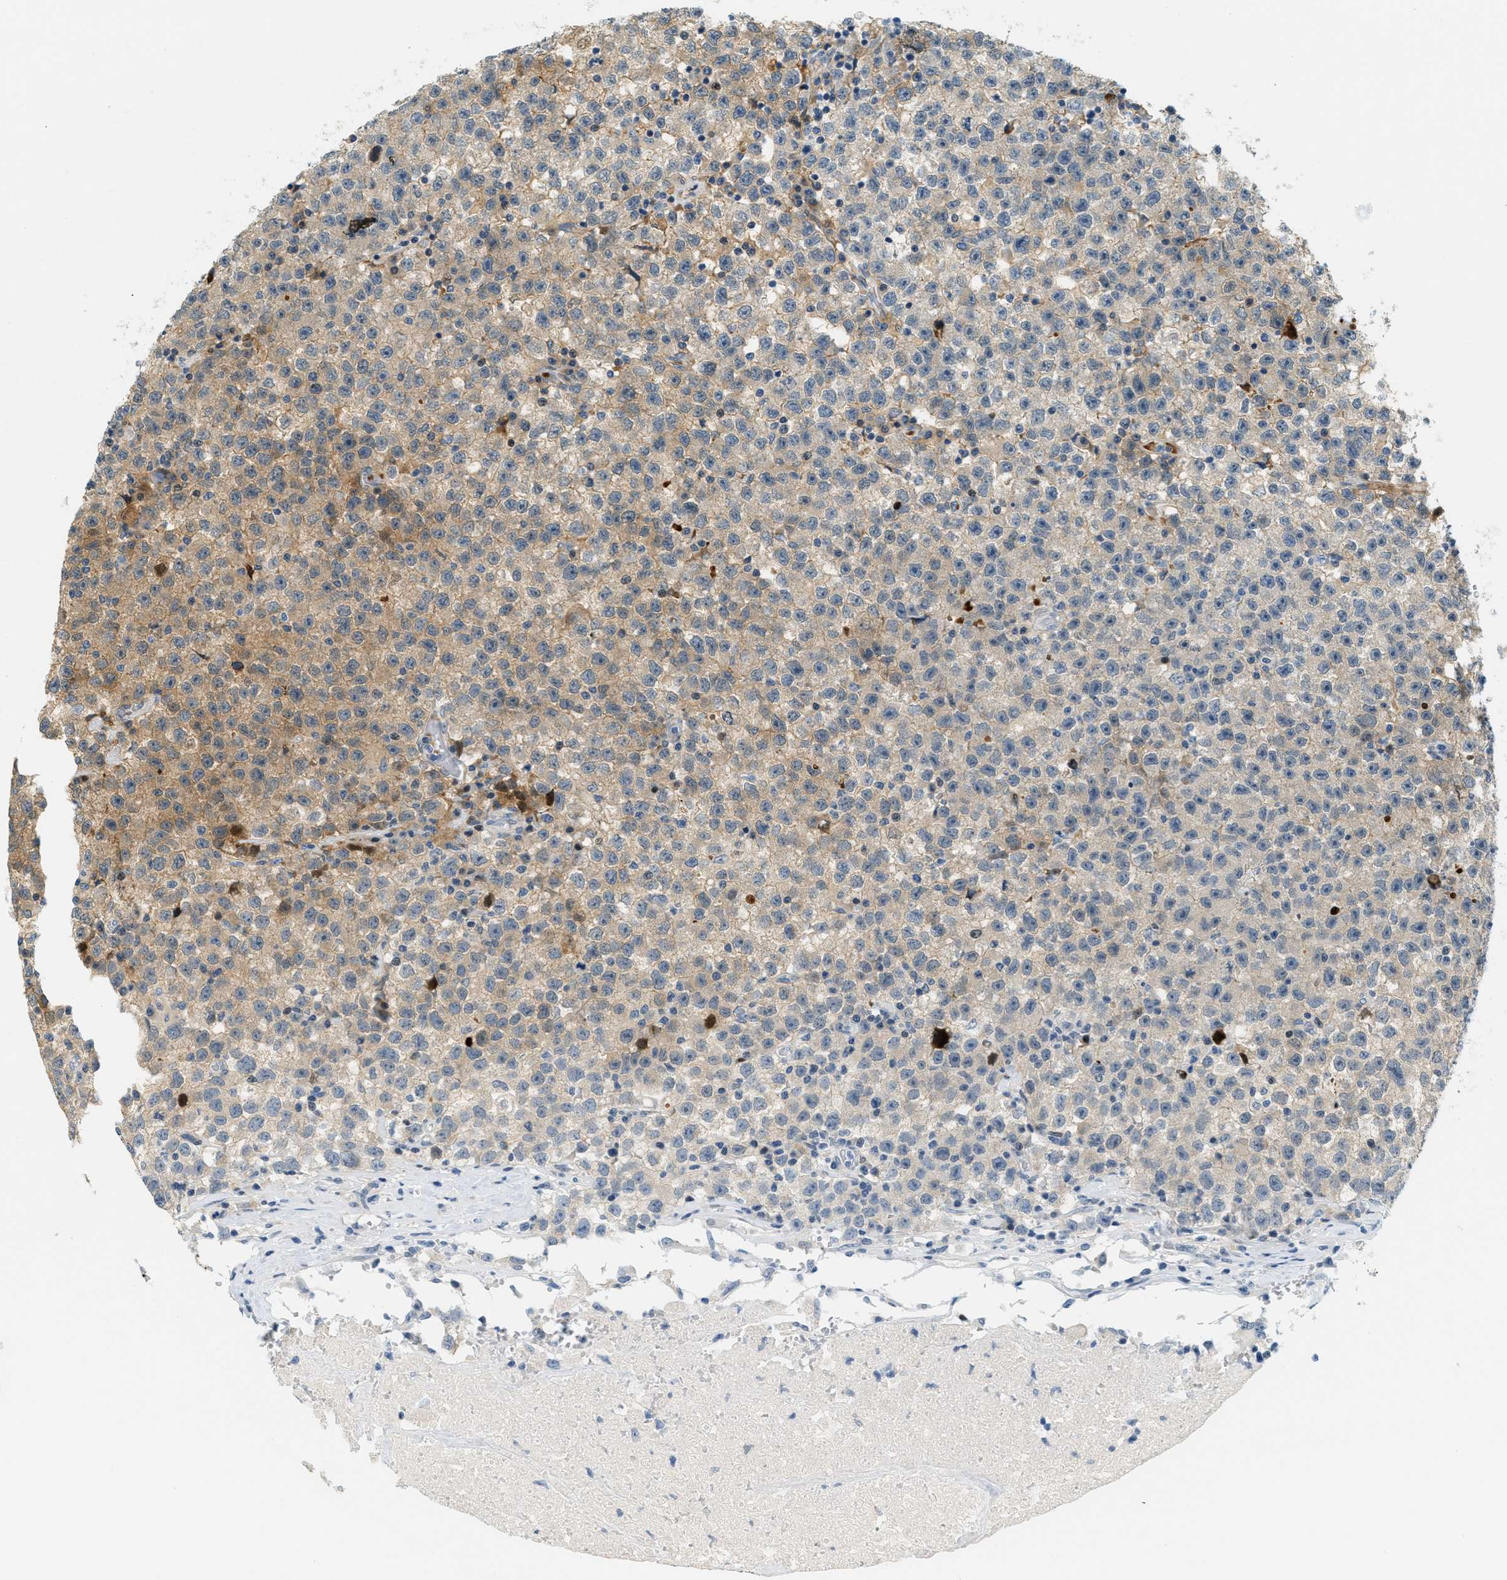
{"staining": {"intensity": "moderate", "quantity": "25%-75%", "location": "cytoplasmic/membranous"}, "tissue": "testis cancer", "cell_type": "Tumor cells", "image_type": "cancer", "snomed": [{"axis": "morphology", "description": "Seminoma, NOS"}, {"axis": "topography", "description": "Testis"}], "caption": "Immunohistochemical staining of human testis seminoma displays medium levels of moderate cytoplasmic/membranous staining in about 25%-75% of tumor cells.", "gene": "CYP4X1", "patient": {"sex": "male", "age": 22}}